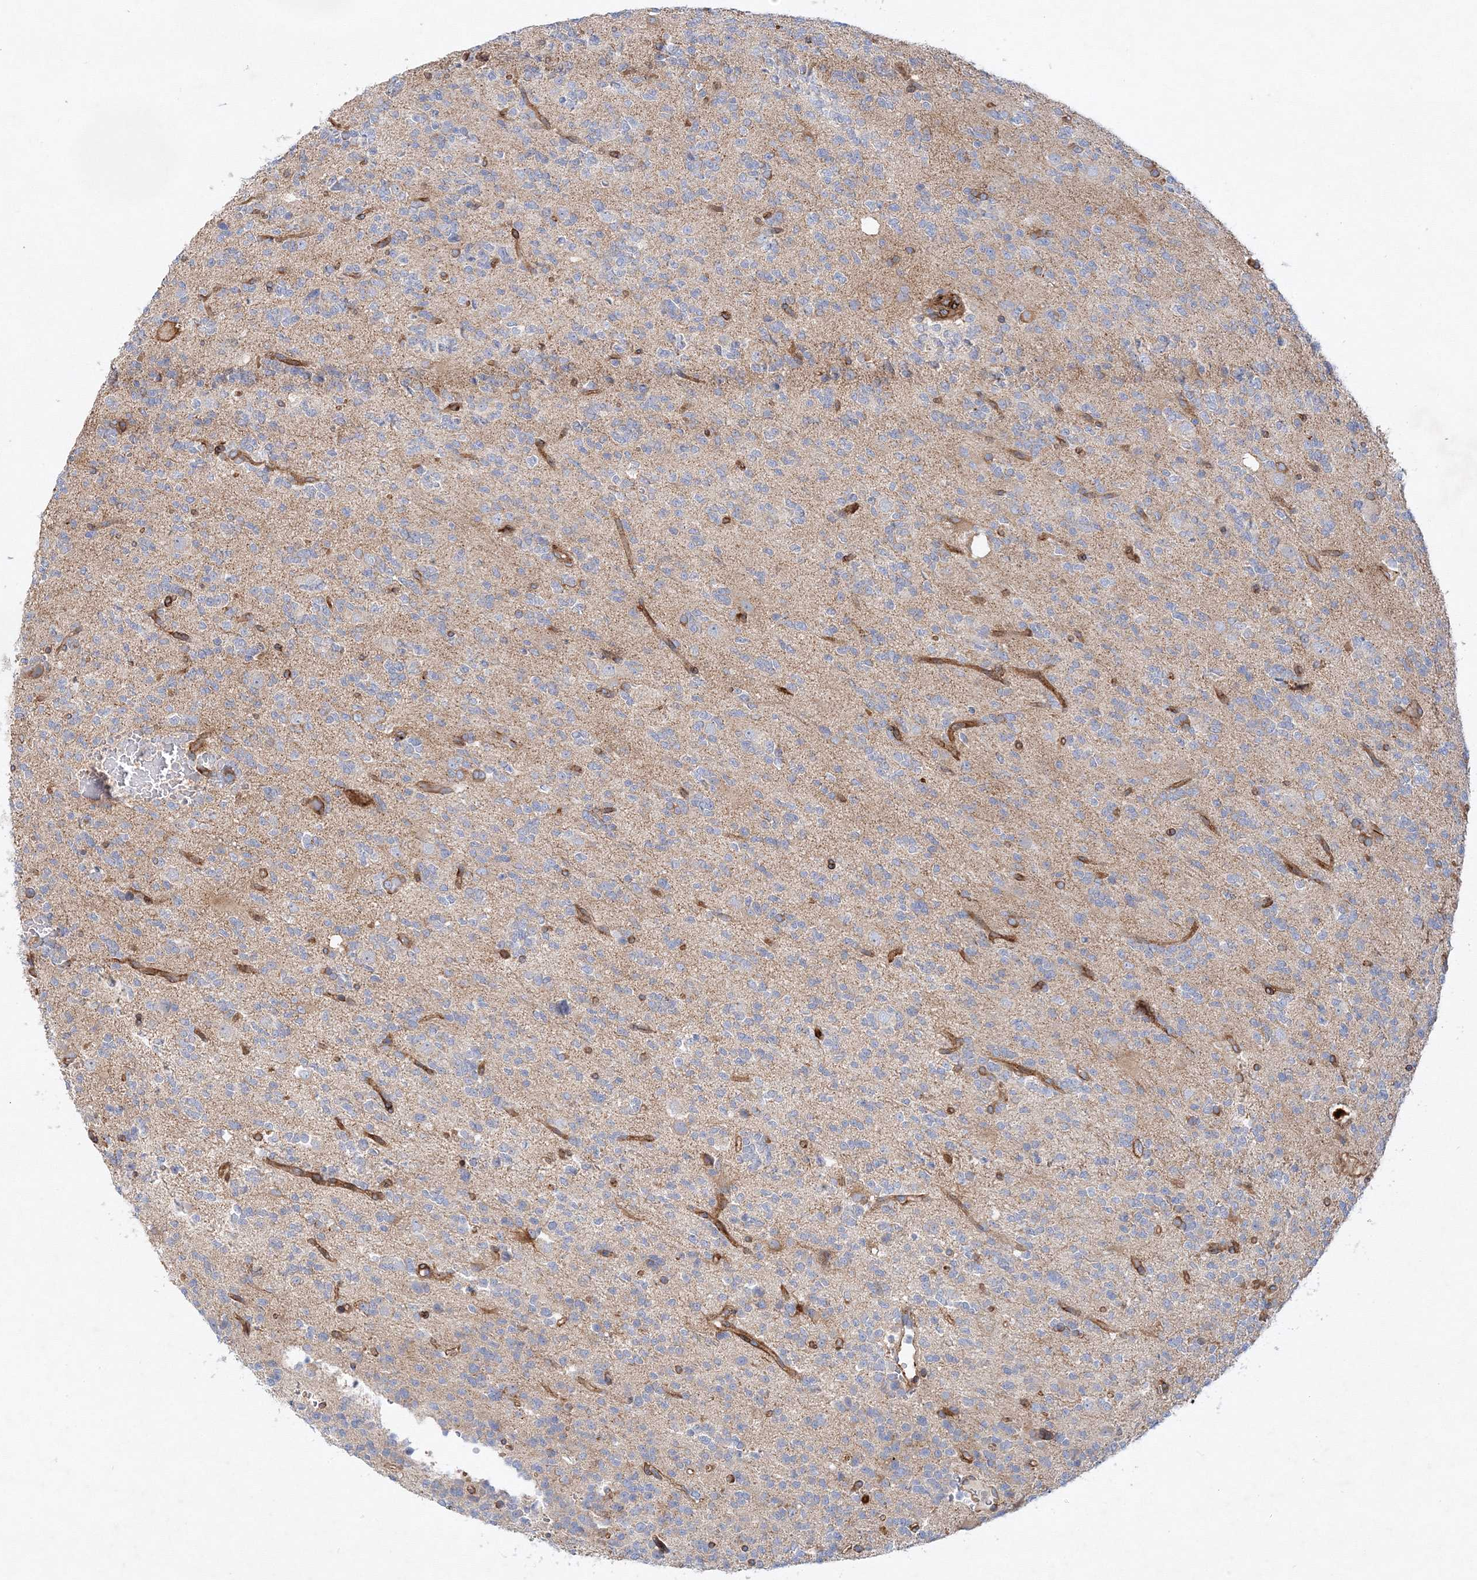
{"staining": {"intensity": "moderate", "quantity": "<25%", "location": "cytoplasmic/membranous"}, "tissue": "glioma", "cell_type": "Tumor cells", "image_type": "cancer", "snomed": [{"axis": "morphology", "description": "Glioma, malignant, High grade"}, {"axis": "topography", "description": "Brain"}], "caption": "Immunohistochemistry staining of glioma, which exhibits low levels of moderate cytoplasmic/membranous positivity in approximately <25% of tumor cells indicating moderate cytoplasmic/membranous protein expression. The staining was performed using DAB (3,3'-diaminobenzidine) (brown) for protein detection and nuclei were counterstained in hematoxylin (blue).", "gene": "ZFYVE16", "patient": {"sex": "female", "age": 62}}